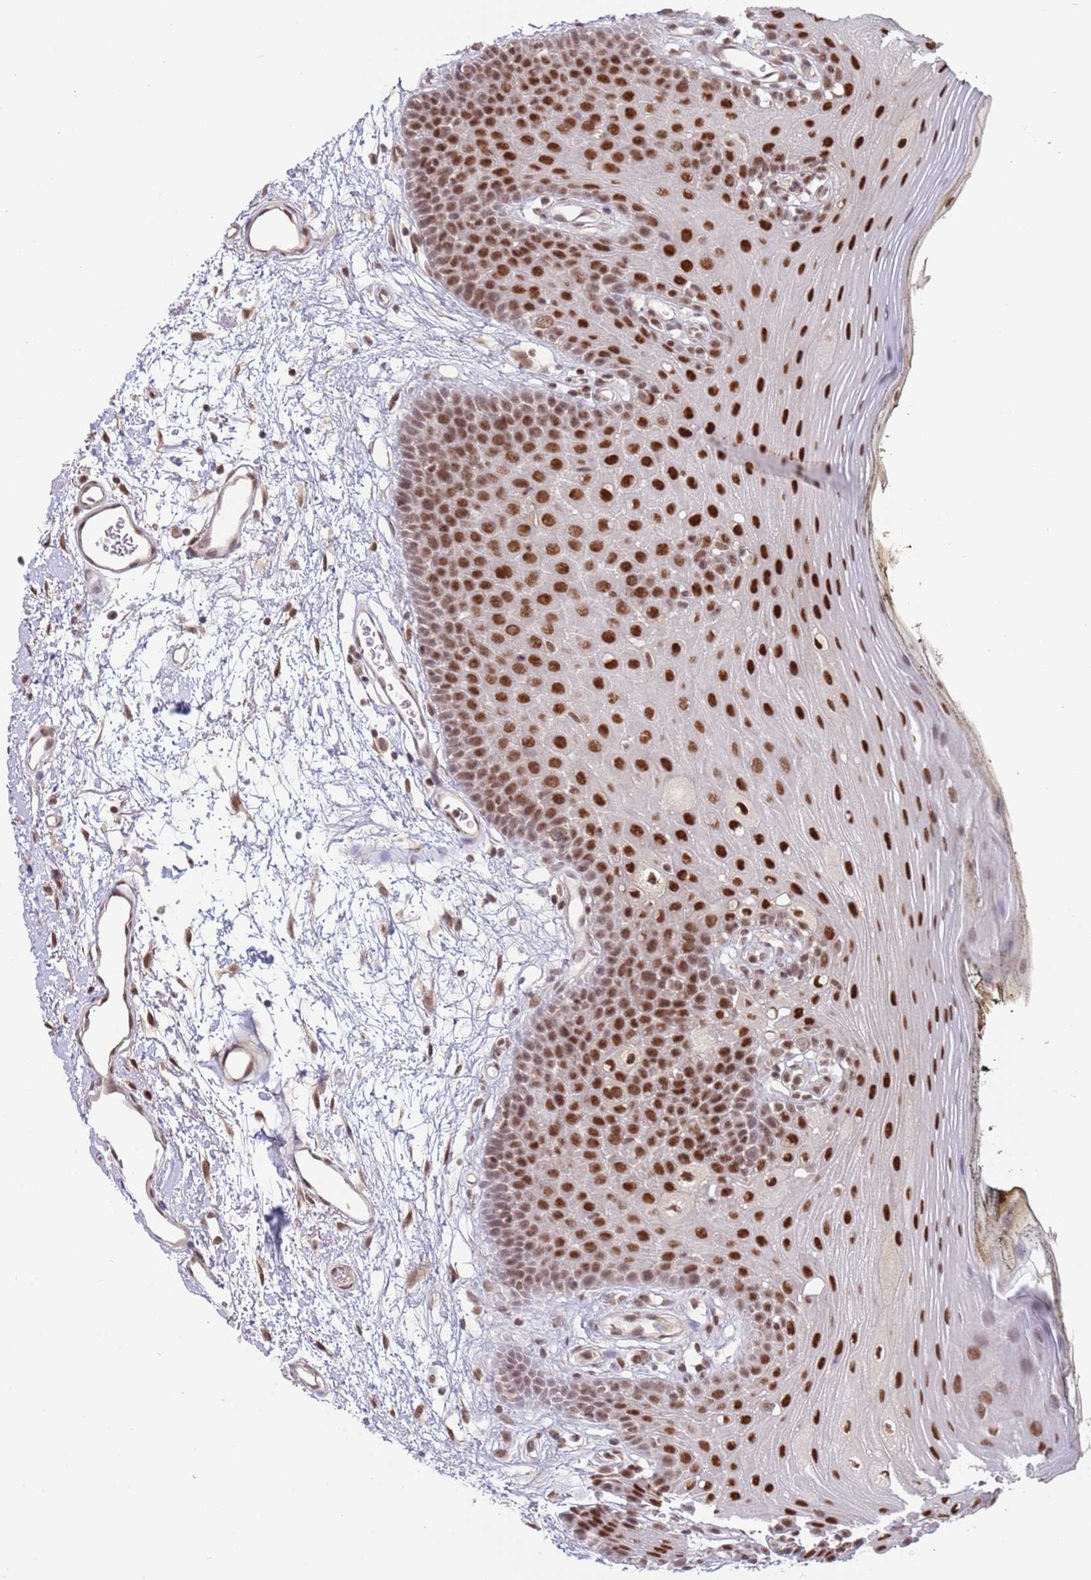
{"staining": {"intensity": "strong", "quantity": ">75%", "location": "nuclear"}, "tissue": "oral mucosa", "cell_type": "Squamous epithelial cells", "image_type": "normal", "snomed": [{"axis": "morphology", "description": "Normal tissue, NOS"}, {"axis": "topography", "description": "Oral tissue"}, {"axis": "topography", "description": "Tounge, NOS"}], "caption": "A photomicrograph of human oral mucosa stained for a protein shows strong nuclear brown staining in squamous epithelial cells. (Brightfield microscopy of DAB IHC at high magnification).", "gene": "ZBTB7A", "patient": {"sex": "female", "age": 81}}